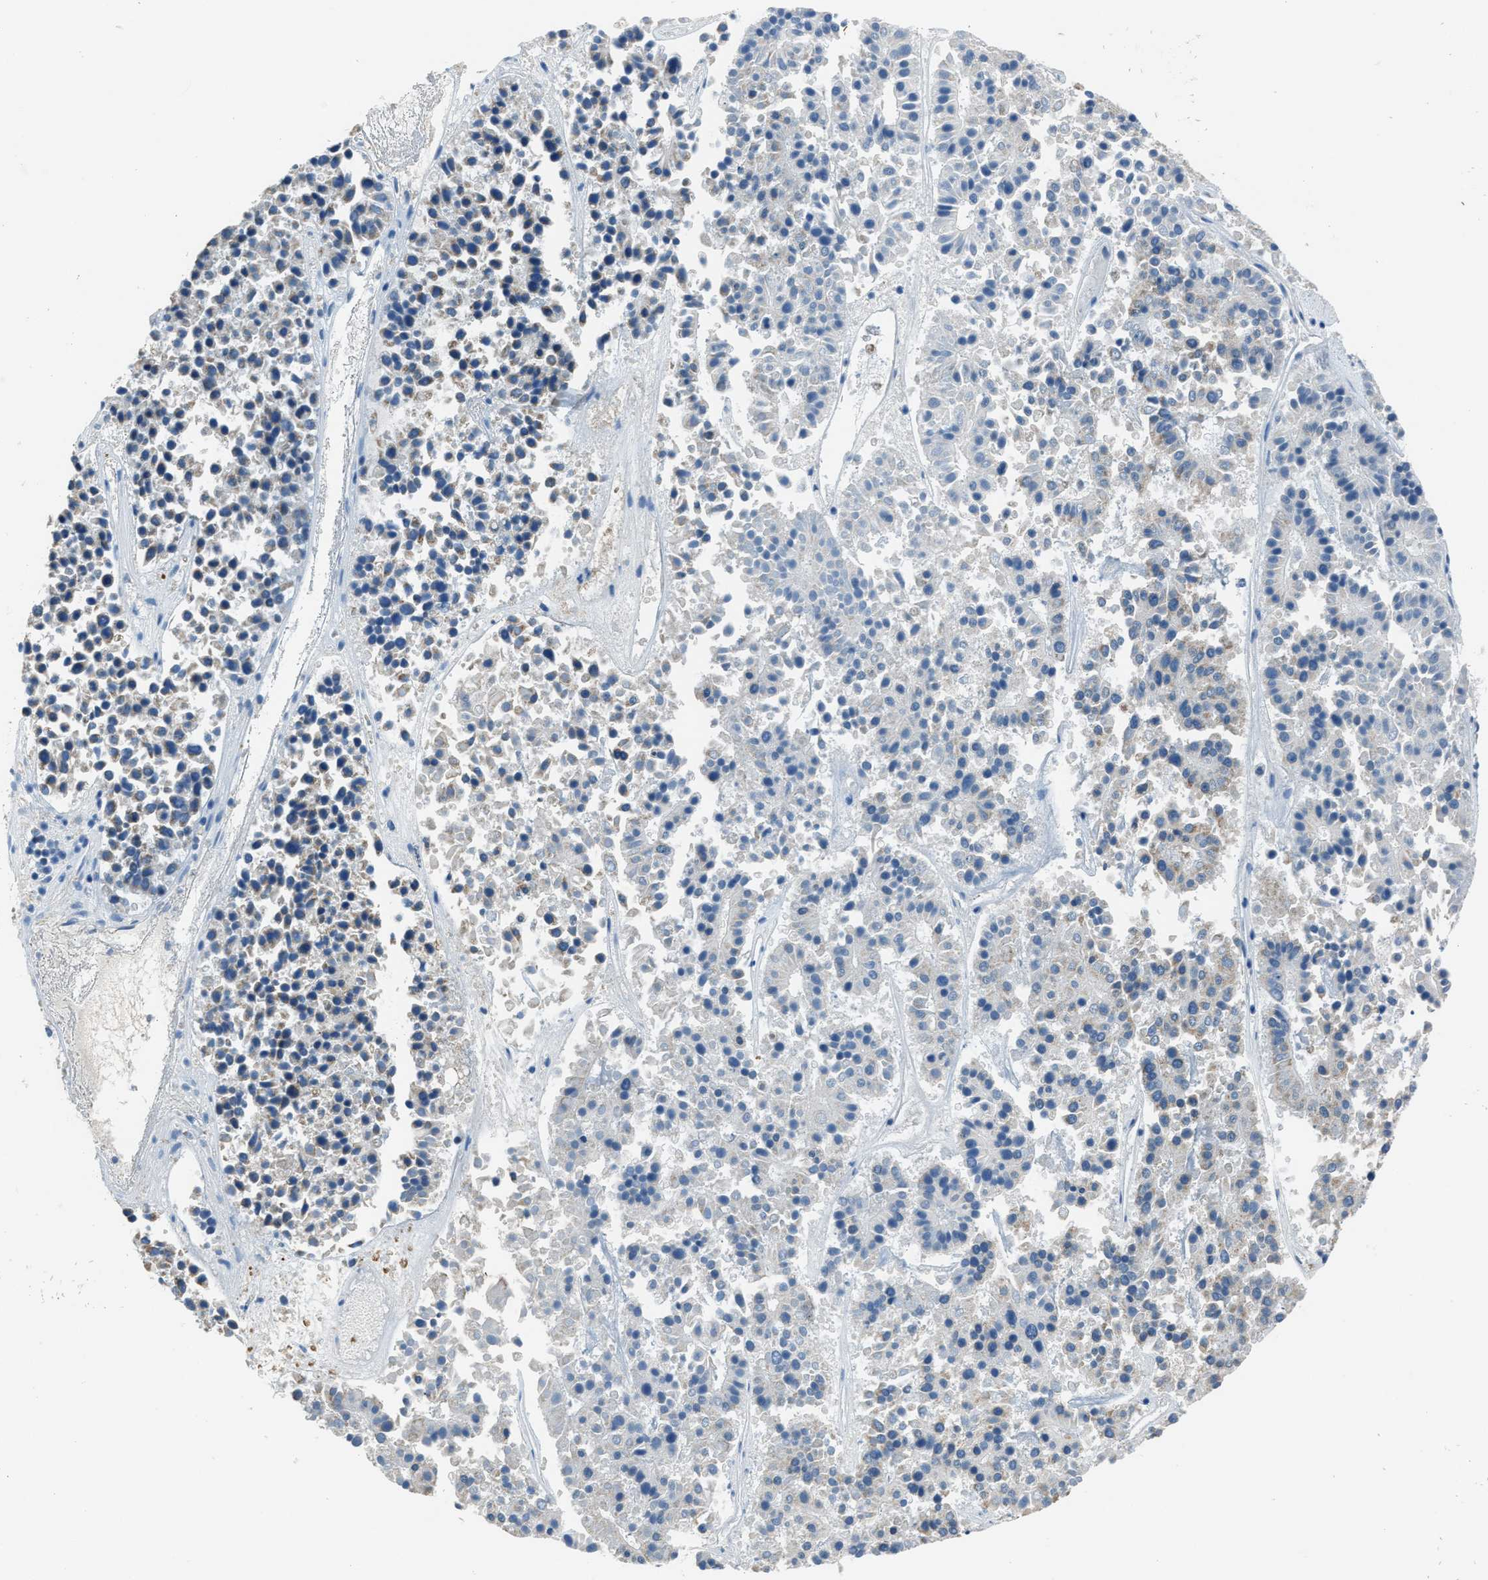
{"staining": {"intensity": "weak", "quantity": "<25%", "location": "cytoplasmic/membranous"}, "tissue": "pancreatic cancer", "cell_type": "Tumor cells", "image_type": "cancer", "snomed": [{"axis": "morphology", "description": "Adenocarcinoma, NOS"}, {"axis": "topography", "description": "Pancreas"}], "caption": "Tumor cells show no significant protein staining in adenocarcinoma (pancreatic).", "gene": "SLC25A11", "patient": {"sex": "male", "age": 50}}